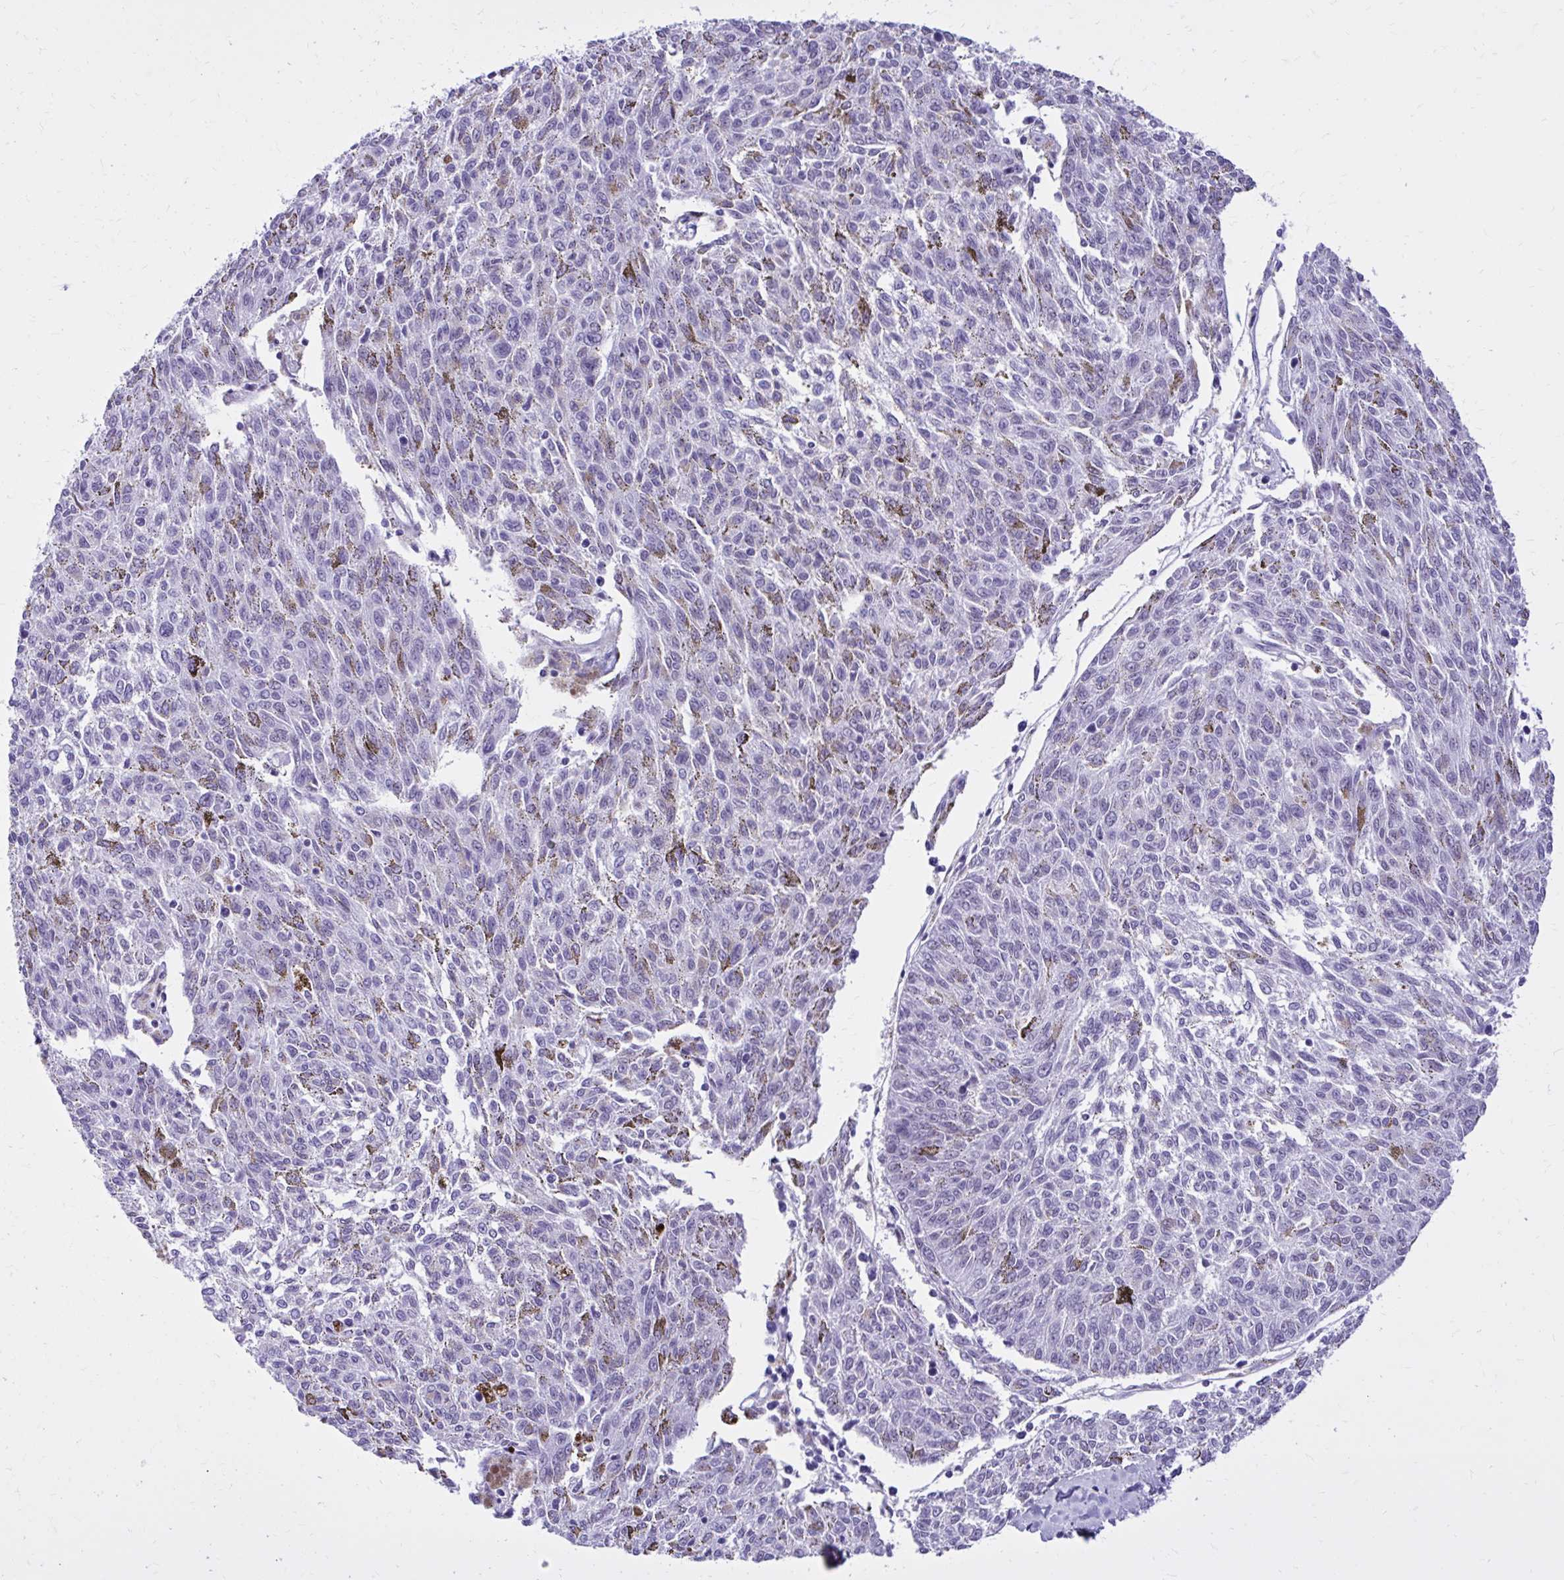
{"staining": {"intensity": "negative", "quantity": "none", "location": "none"}, "tissue": "melanoma", "cell_type": "Tumor cells", "image_type": "cancer", "snomed": [{"axis": "morphology", "description": "Malignant melanoma, NOS"}, {"axis": "topography", "description": "Skin"}], "caption": "This is an immunohistochemistry (IHC) image of melanoma. There is no staining in tumor cells.", "gene": "RASL11B", "patient": {"sex": "female", "age": 72}}